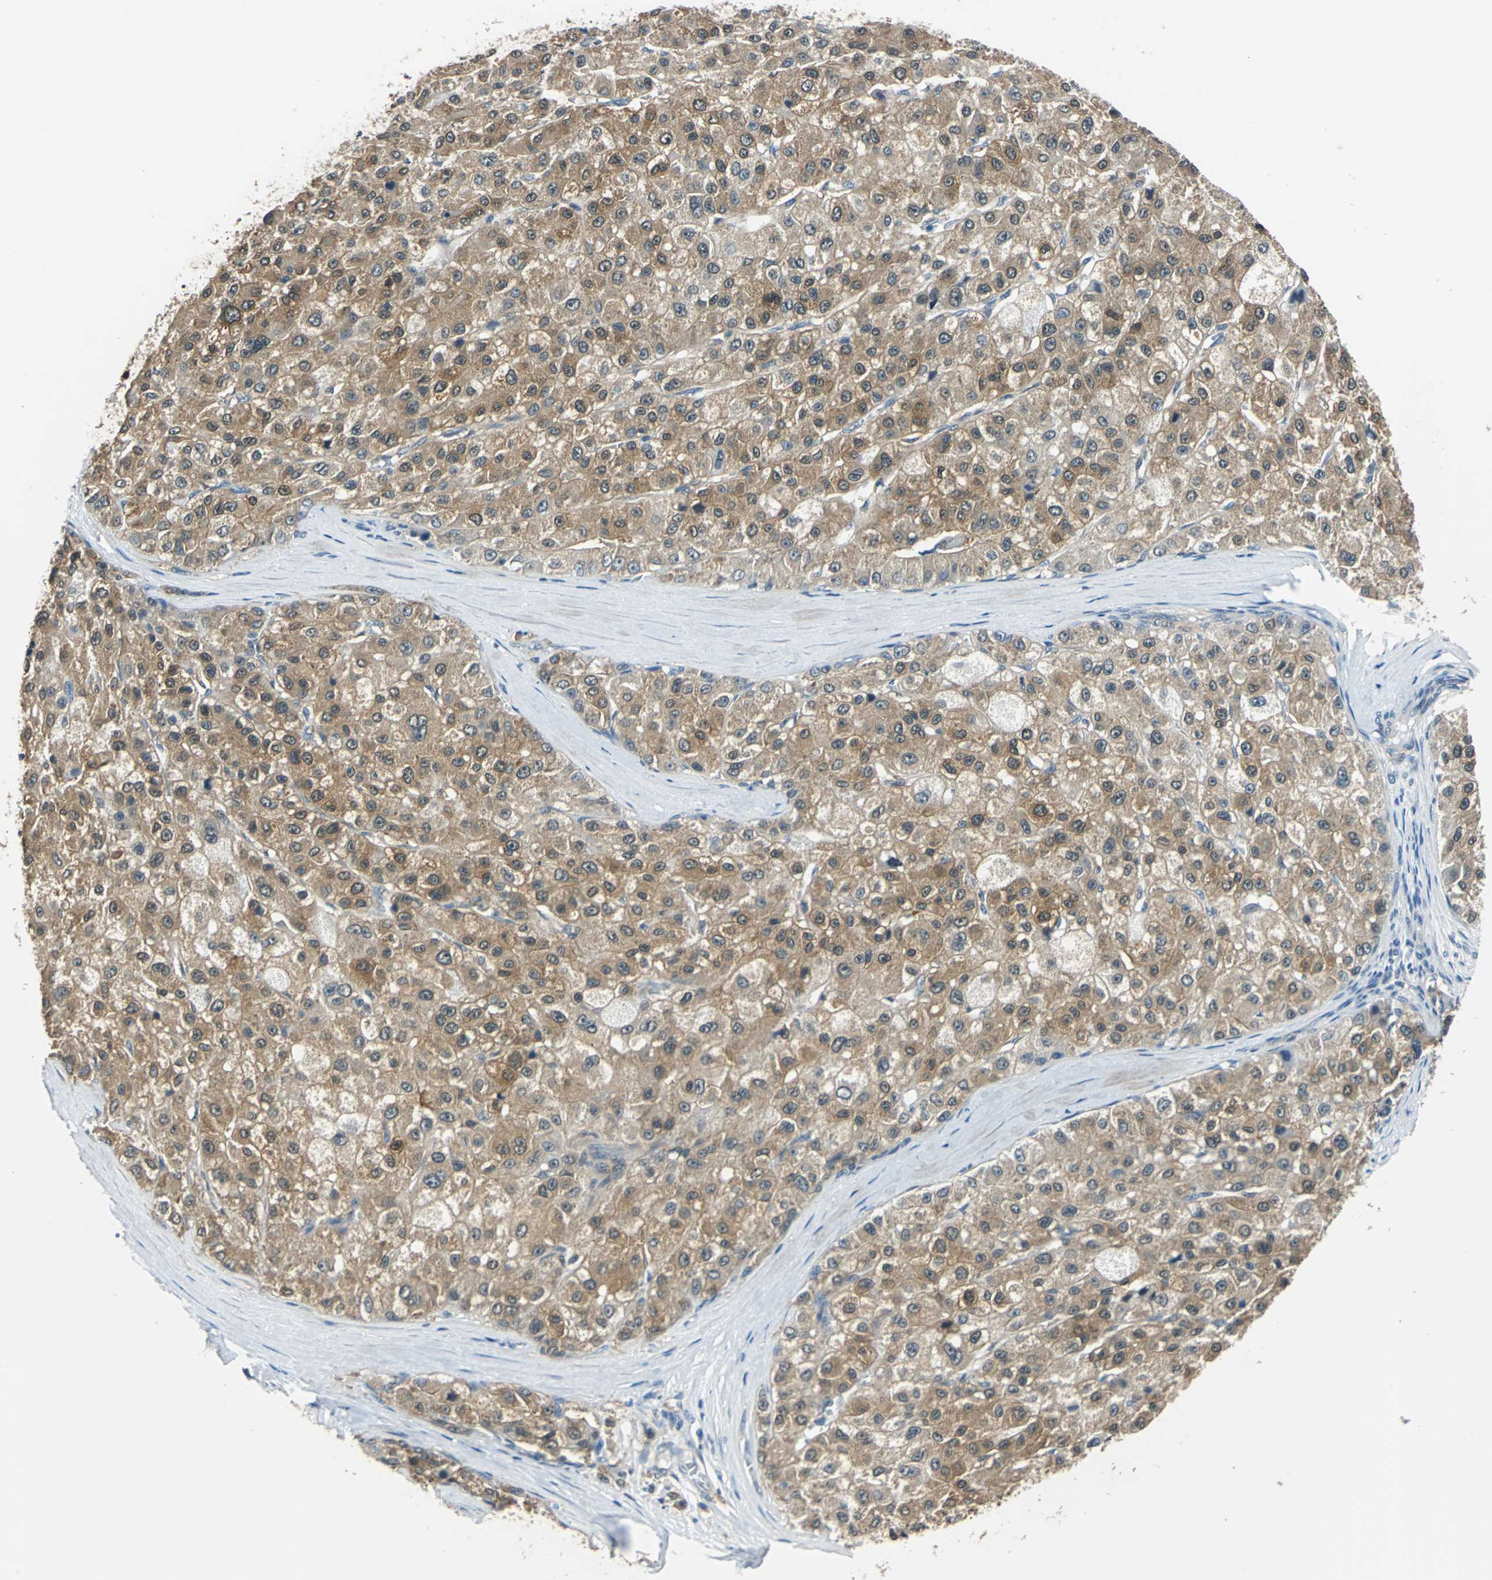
{"staining": {"intensity": "moderate", "quantity": ">75%", "location": "cytoplasmic/membranous"}, "tissue": "liver cancer", "cell_type": "Tumor cells", "image_type": "cancer", "snomed": [{"axis": "morphology", "description": "Carcinoma, Hepatocellular, NOS"}, {"axis": "topography", "description": "Liver"}], "caption": "High-magnification brightfield microscopy of liver cancer (hepatocellular carcinoma) stained with DAB (brown) and counterstained with hematoxylin (blue). tumor cells exhibit moderate cytoplasmic/membranous staining is appreciated in approximately>75% of cells.", "gene": "FKBP4", "patient": {"sex": "male", "age": 80}}